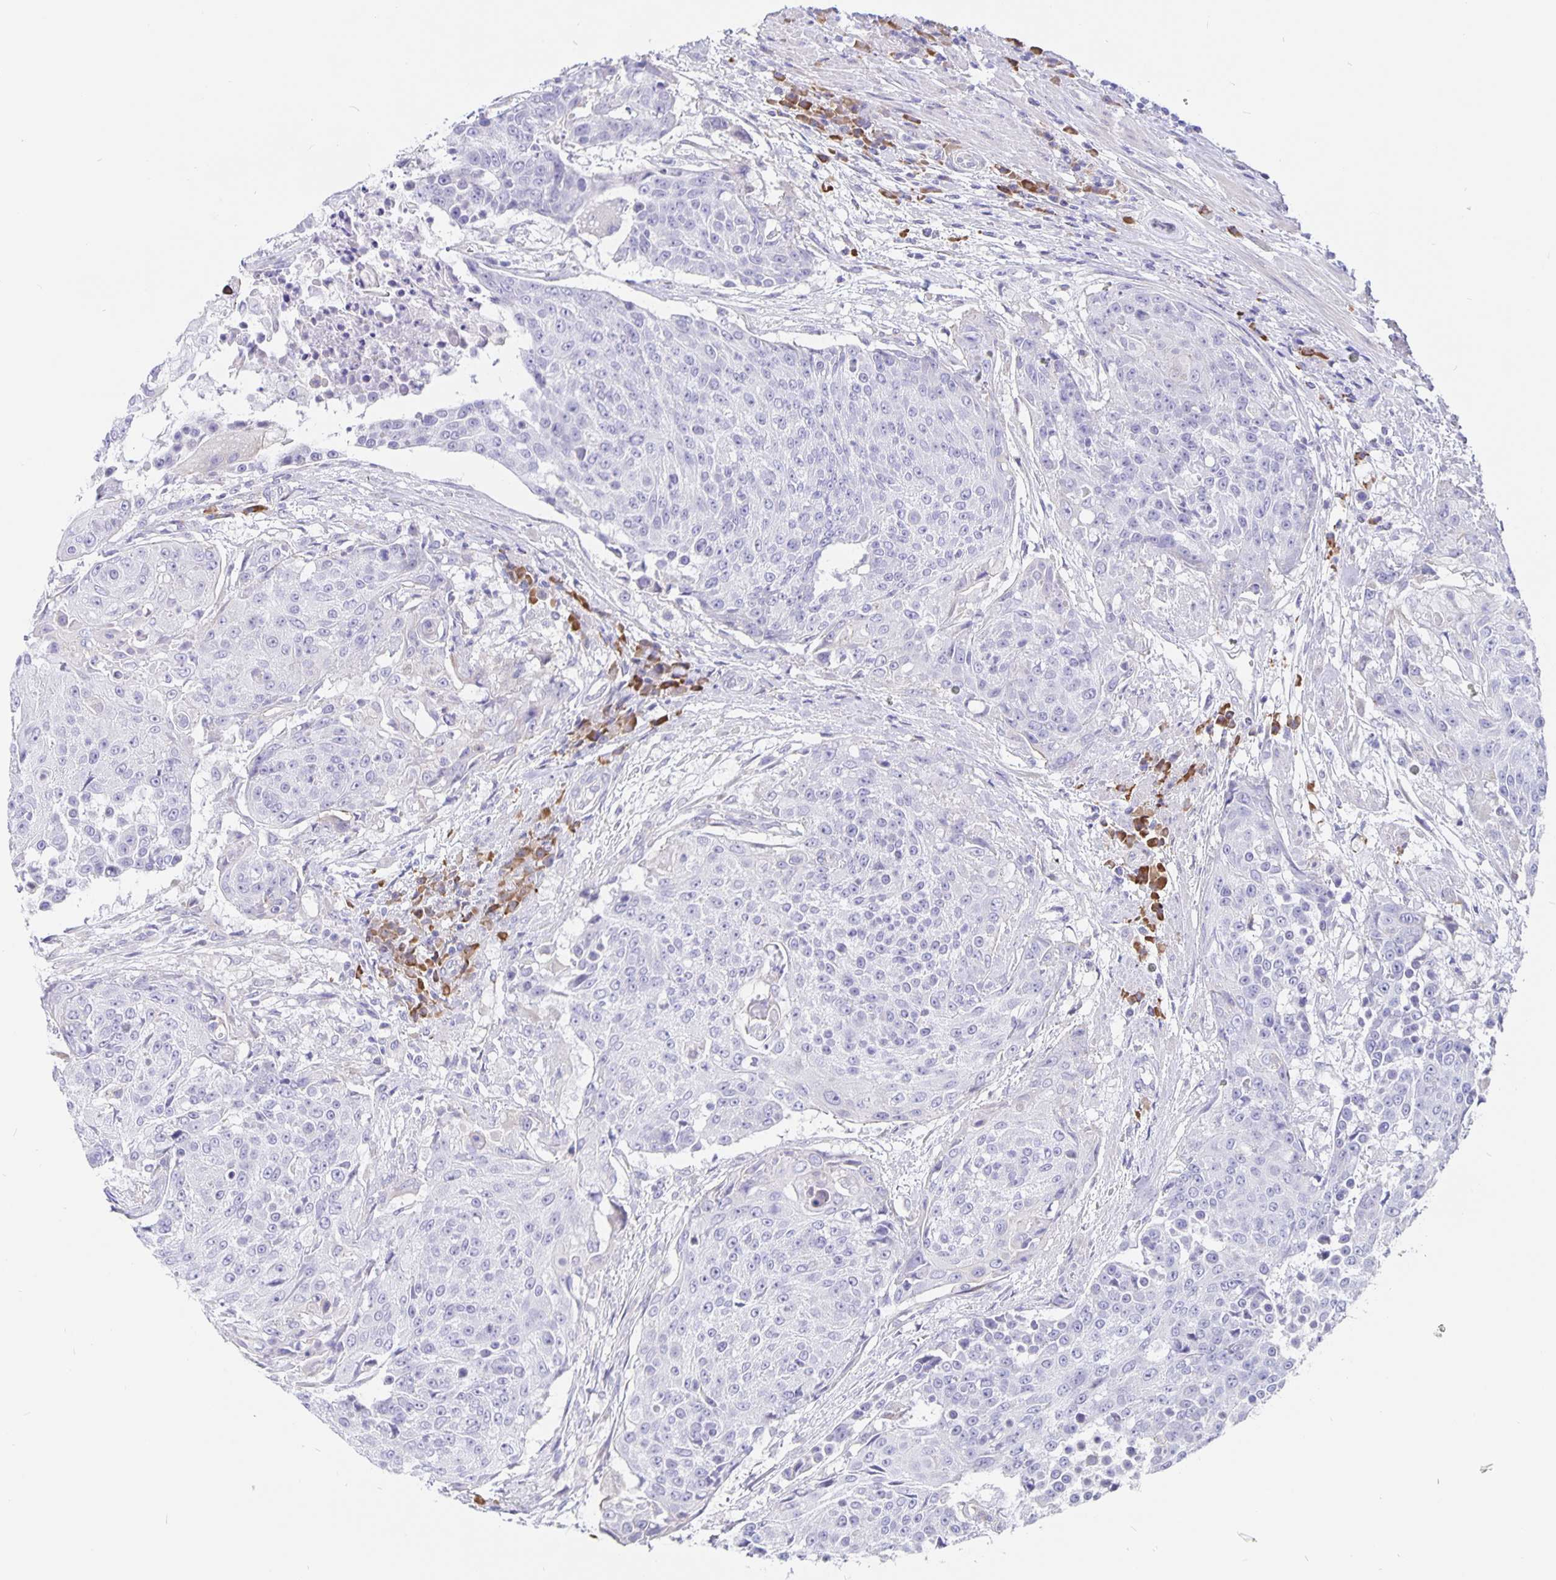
{"staining": {"intensity": "negative", "quantity": "none", "location": "none"}, "tissue": "urothelial cancer", "cell_type": "Tumor cells", "image_type": "cancer", "snomed": [{"axis": "morphology", "description": "Urothelial carcinoma, High grade"}, {"axis": "topography", "description": "Urinary bladder"}], "caption": "Protein analysis of high-grade urothelial carcinoma displays no significant staining in tumor cells. (Brightfield microscopy of DAB immunohistochemistry (IHC) at high magnification).", "gene": "ERMN", "patient": {"sex": "female", "age": 63}}